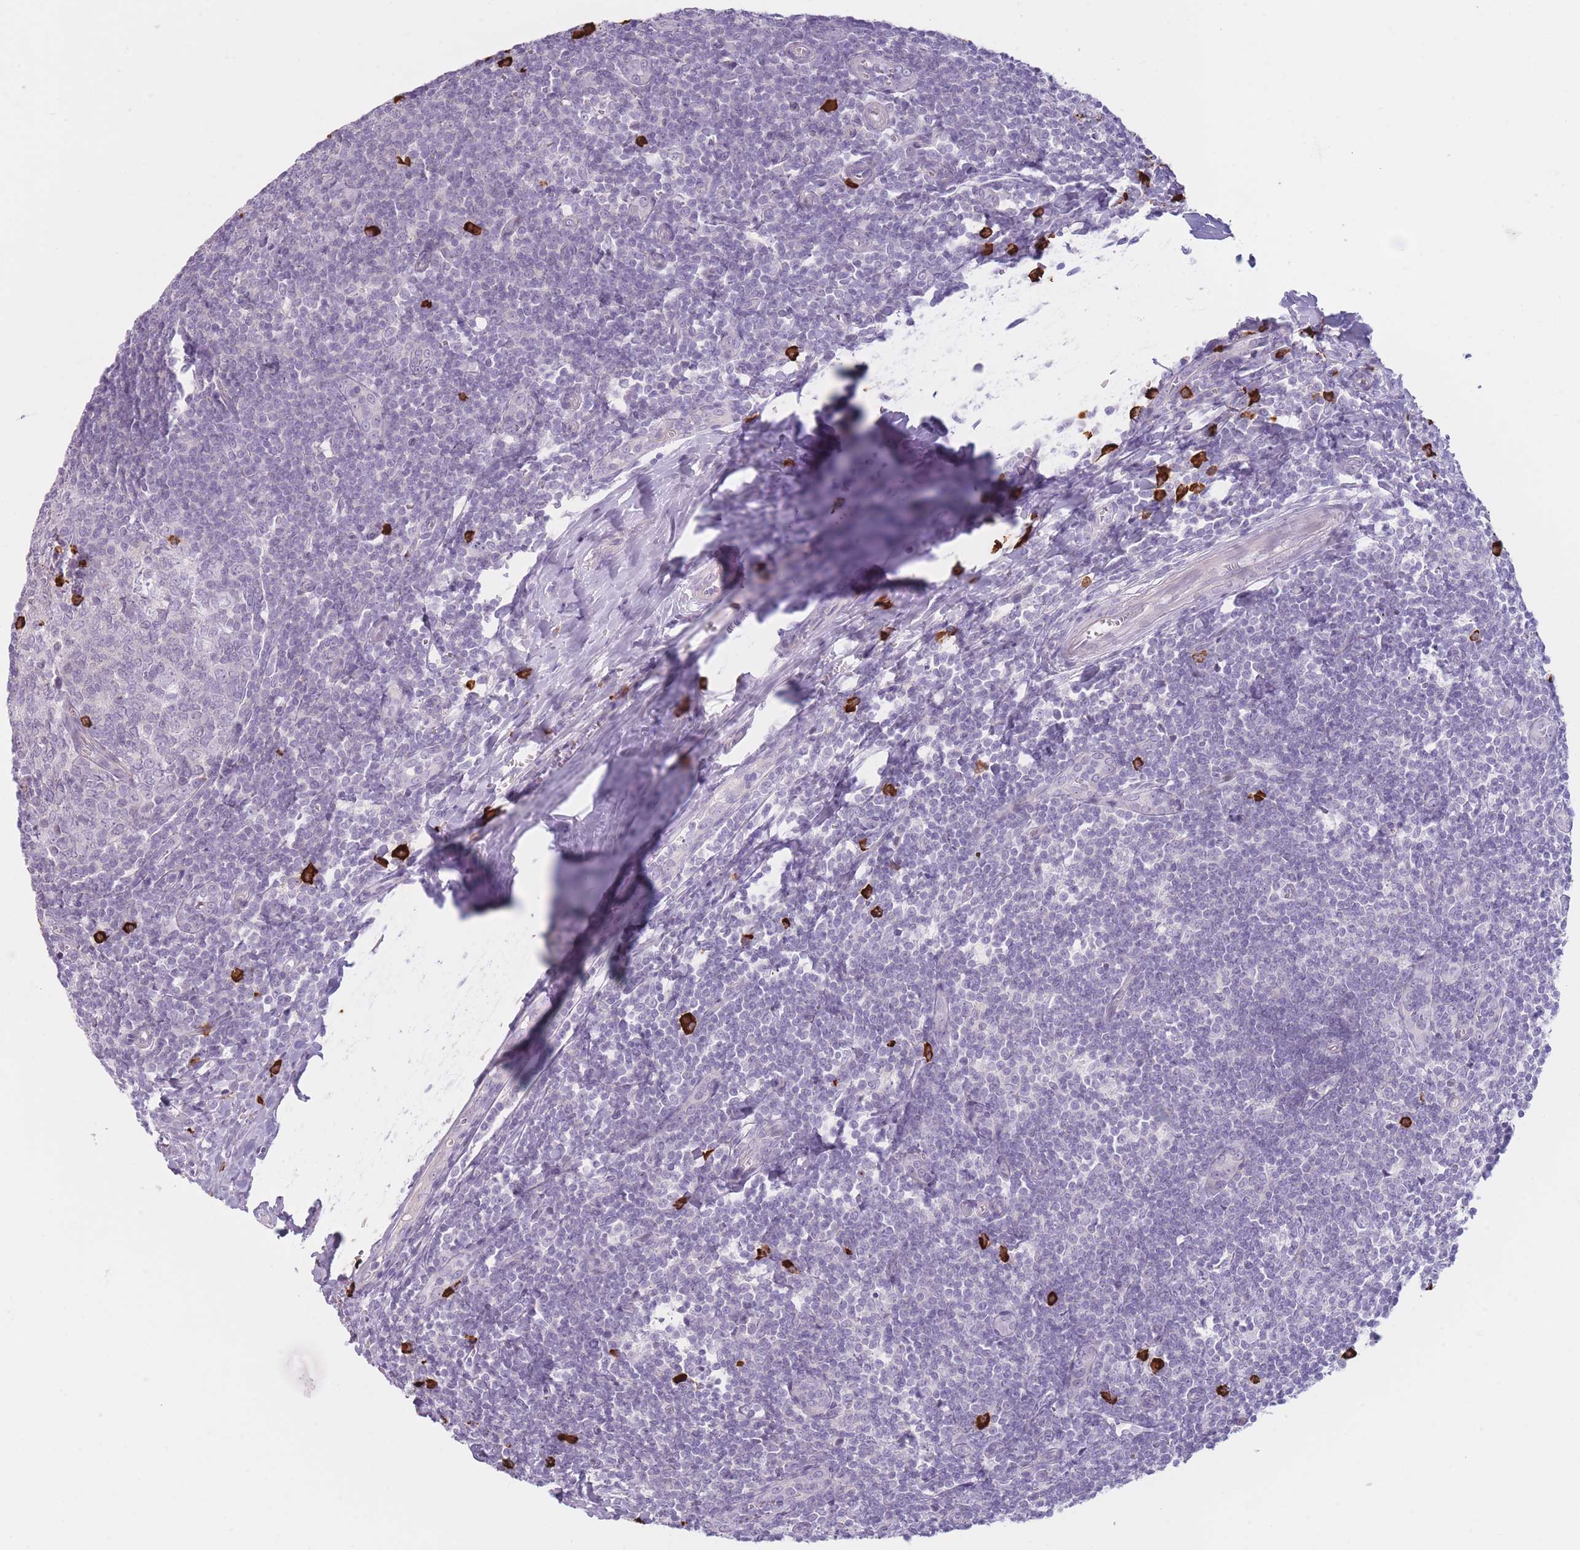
{"staining": {"intensity": "strong", "quantity": "<25%", "location": "cytoplasmic/membranous"}, "tissue": "tonsil", "cell_type": "Germinal center cells", "image_type": "normal", "snomed": [{"axis": "morphology", "description": "Normal tissue, NOS"}, {"axis": "topography", "description": "Tonsil"}], "caption": "A histopathology image of tonsil stained for a protein exhibits strong cytoplasmic/membranous brown staining in germinal center cells.", "gene": "PLEKHG2", "patient": {"sex": "male", "age": 27}}